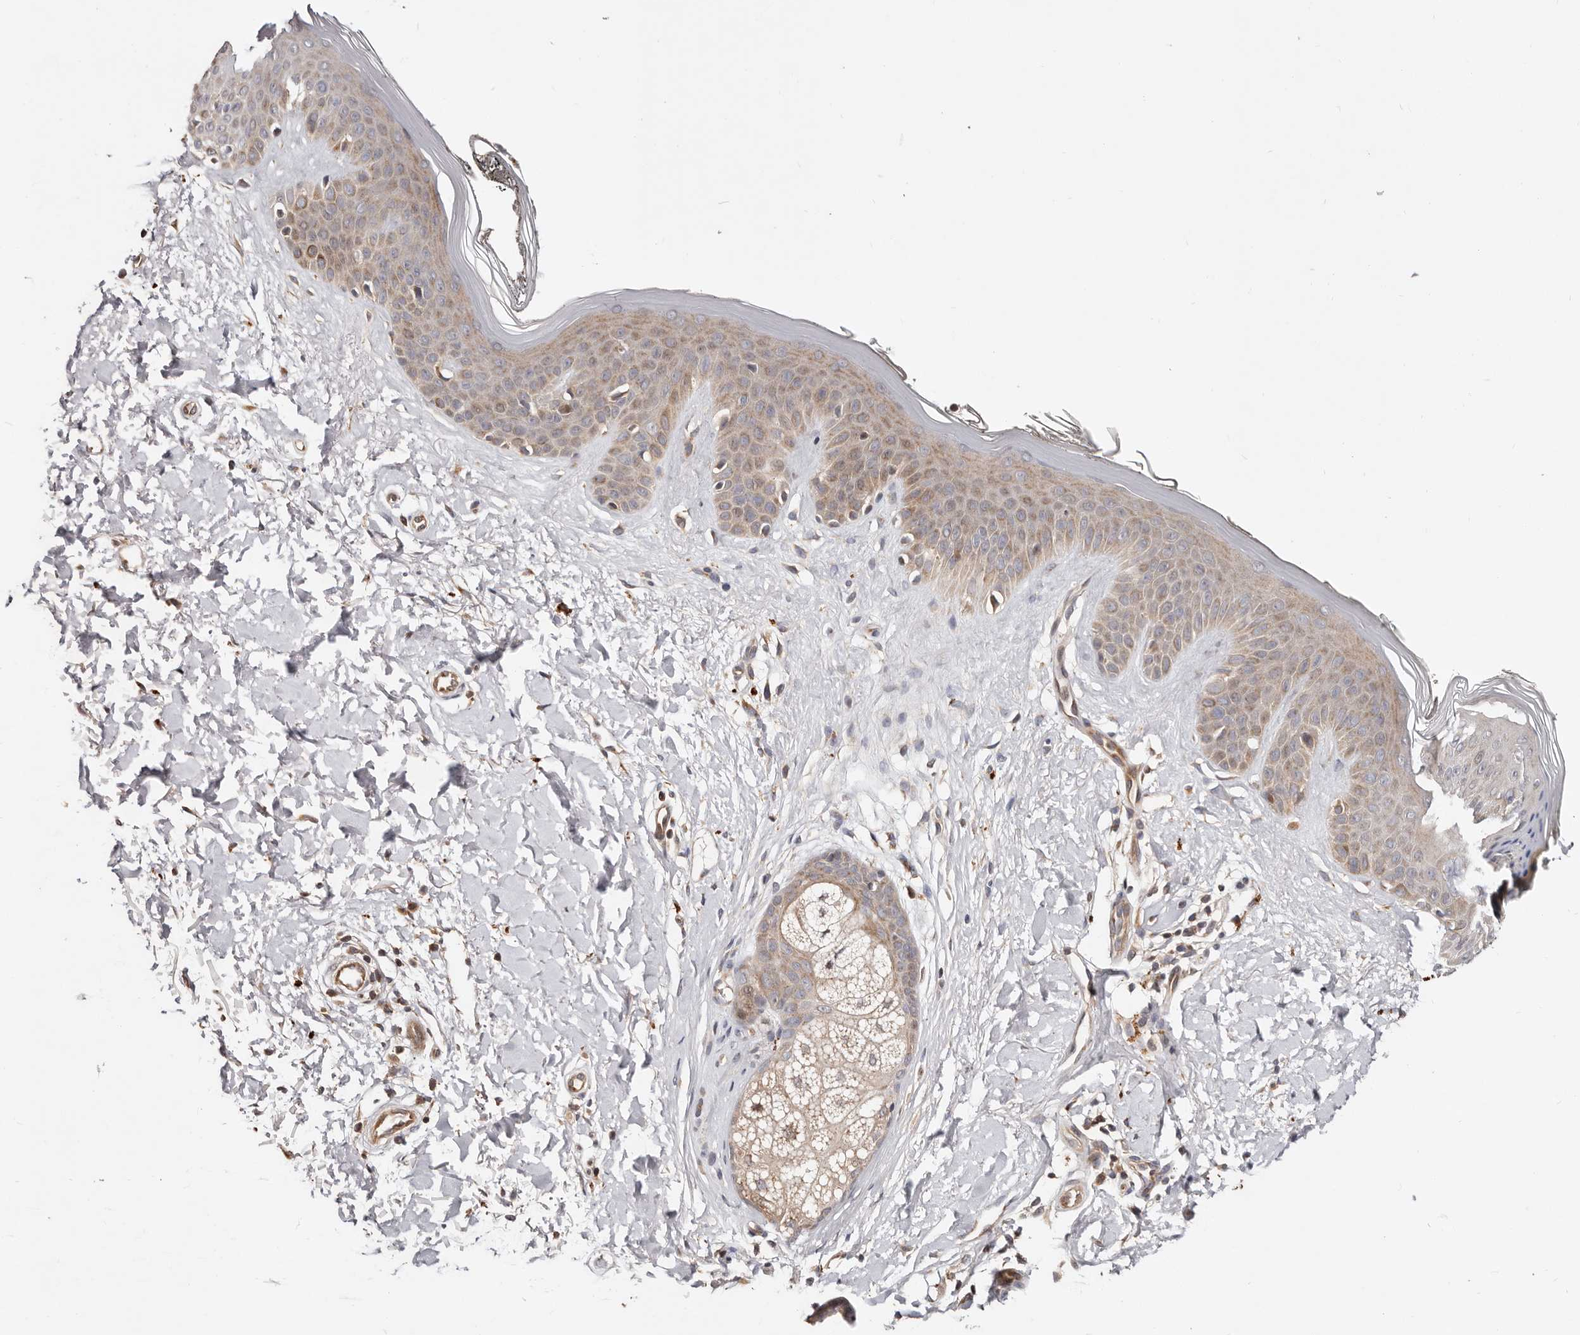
{"staining": {"intensity": "moderate", "quantity": ">75%", "location": "cytoplasmic/membranous"}, "tissue": "skin", "cell_type": "Fibroblasts", "image_type": "normal", "snomed": [{"axis": "morphology", "description": "Normal tissue, NOS"}, {"axis": "topography", "description": "Skin"}], "caption": "Protein expression analysis of unremarkable human skin reveals moderate cytoplasmic/membranous expression in approximately >75% of fibroblasts.", "gene": "USP33", "patient": {"sex": "female", "age": 64}}